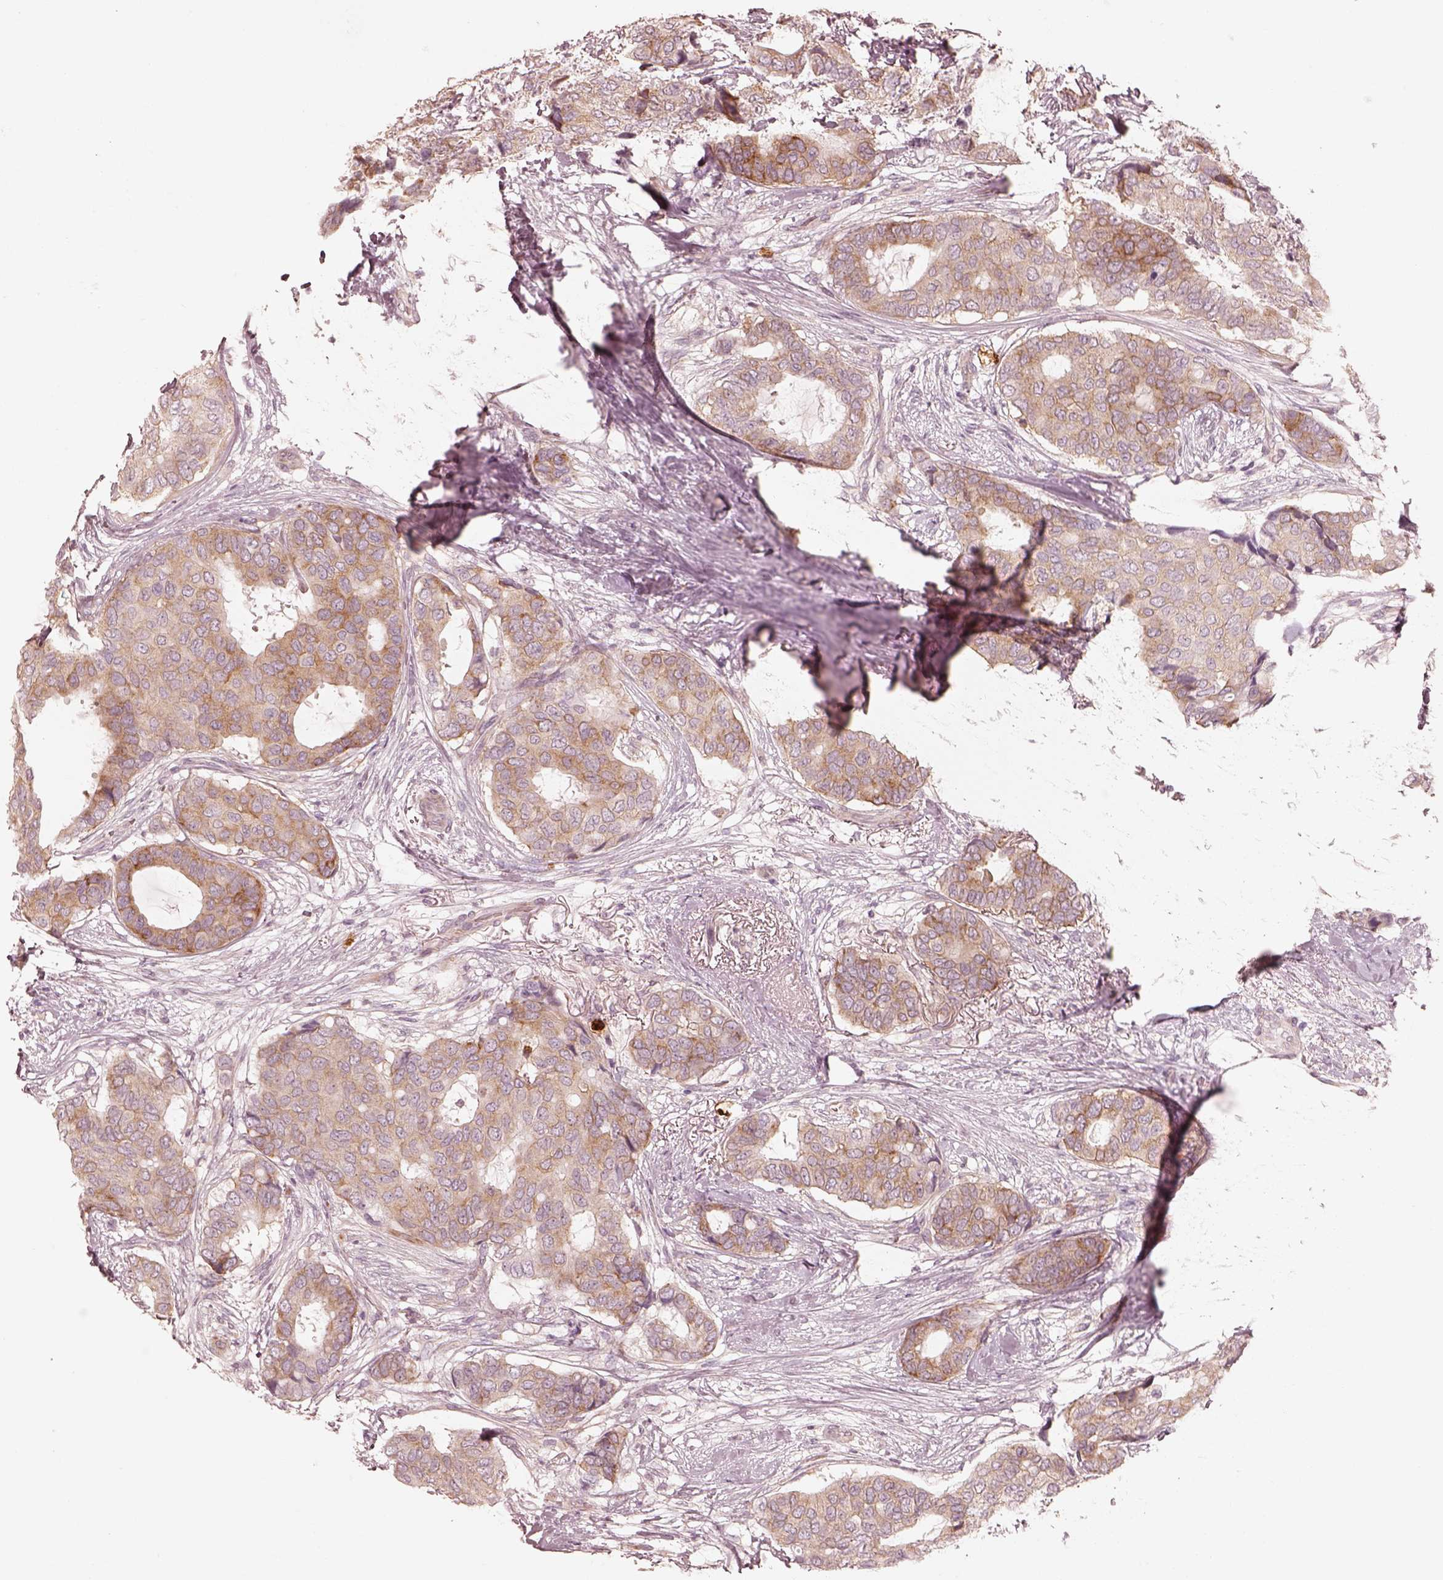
{"staining": {"intensity": "moderate", "quantity": "<25%", "location": "cytoplasmic/membranous"}, "tissue": "breast cancer", "cell_type": "Tumor cells", "image_type": "cancer", "snomed": [{"axis": "morphology", "description": "Duct carcinoma"}, {"axis": "topography", "description": "Breast"}], "caption": "Breast cancer (intraductal carcinoma) tissue exhibits moderate cytoplasmic/membranous positivity in approximately <25% of tumor cells, visualized by immunohistochemistry.", "gene": "RAB3C", "patient": {"sex": "female", "age": 75}}